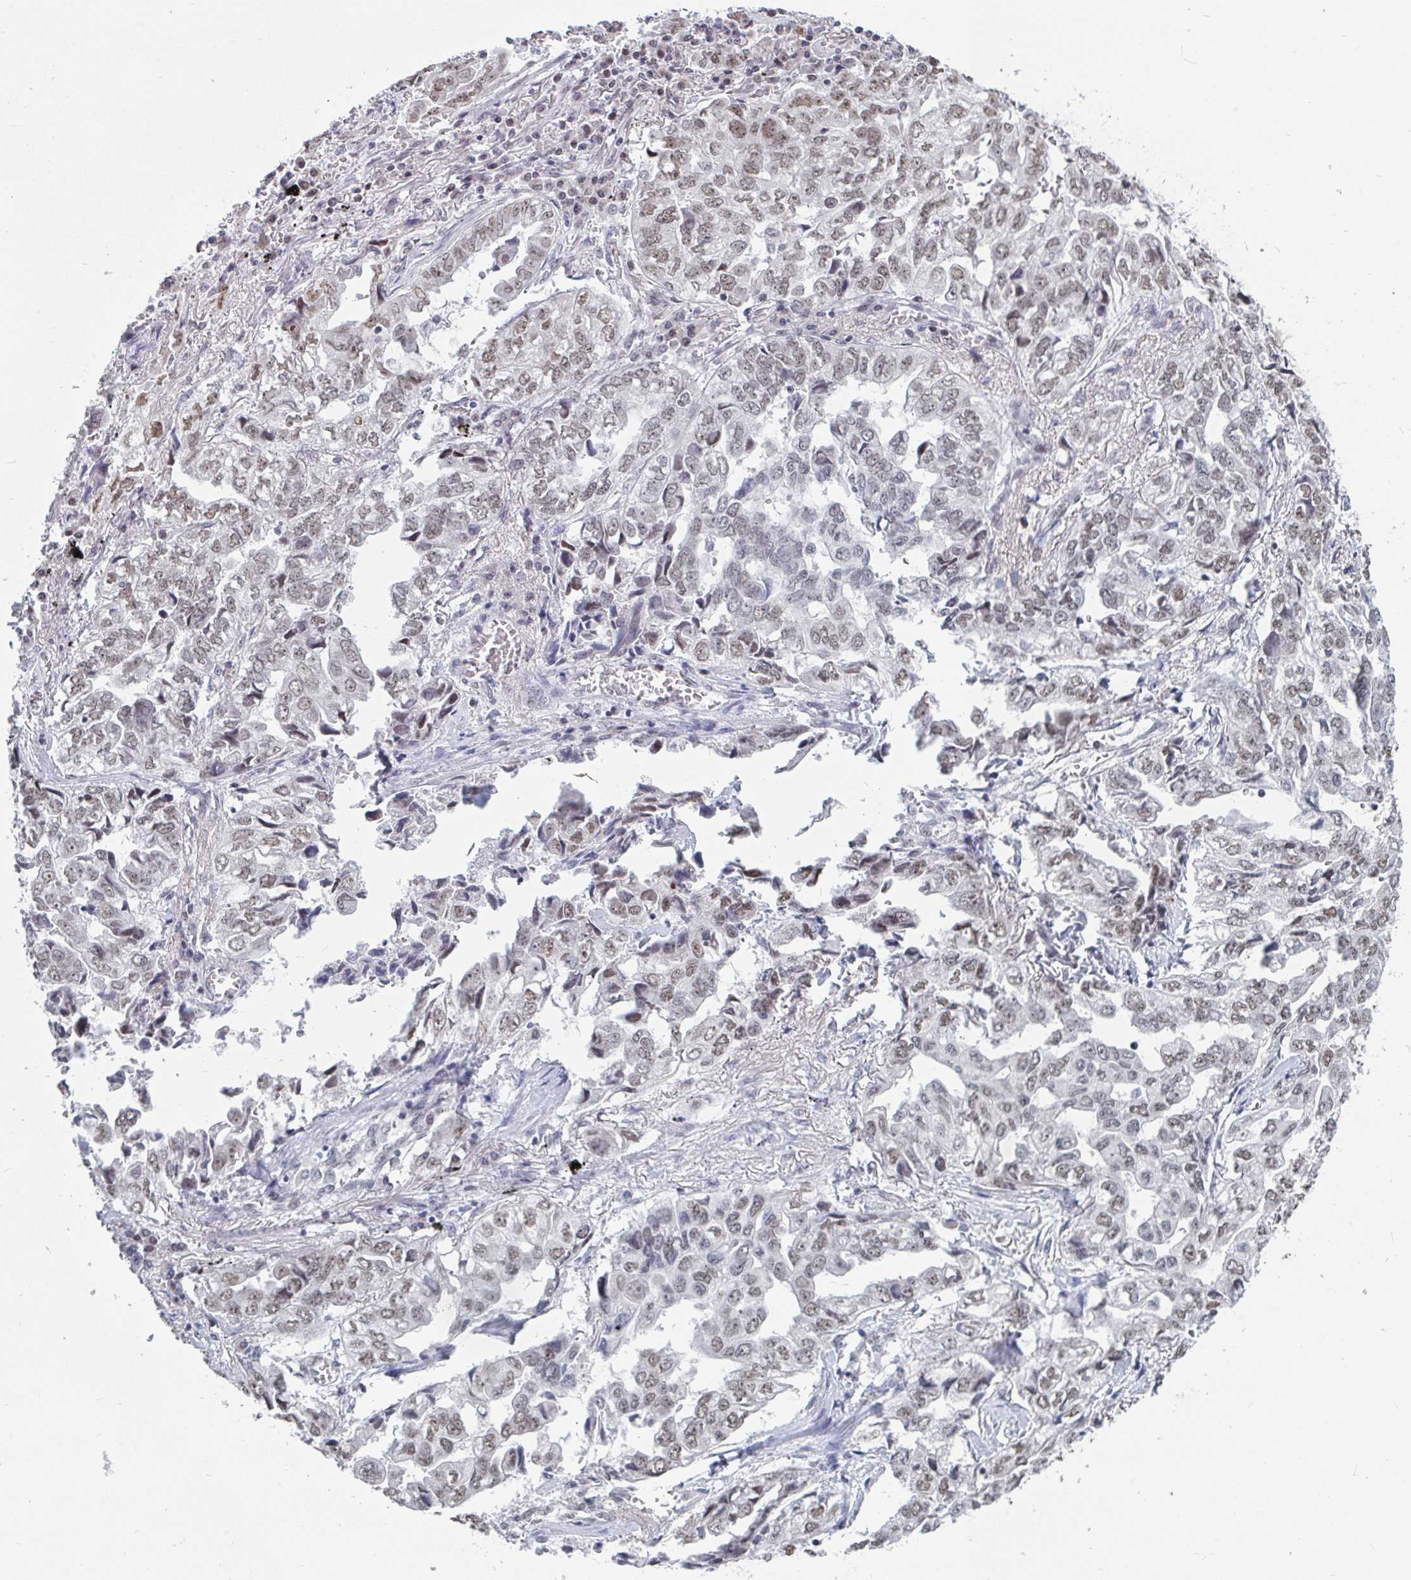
{"staining": {"intensity": "weak", "quantity": ">75%", "location": "nuclear"}, "tissue": "lung cancer", "cell_type": "Tumor cells", "image_type": "cancer", "snomed": [{"axis": "morphology", "description": "Adenocarcinoma, NOS"}, {"axis": "topography", "description": "Lung"}], "caption": "Human lung adenocarcinoma stained for a protein (brown) exhibits weak nuclear positive positivity in approximately >75% of tumor cells.", "gene": "TRIP12", "patient": {"sex": "female", "age": 52}}